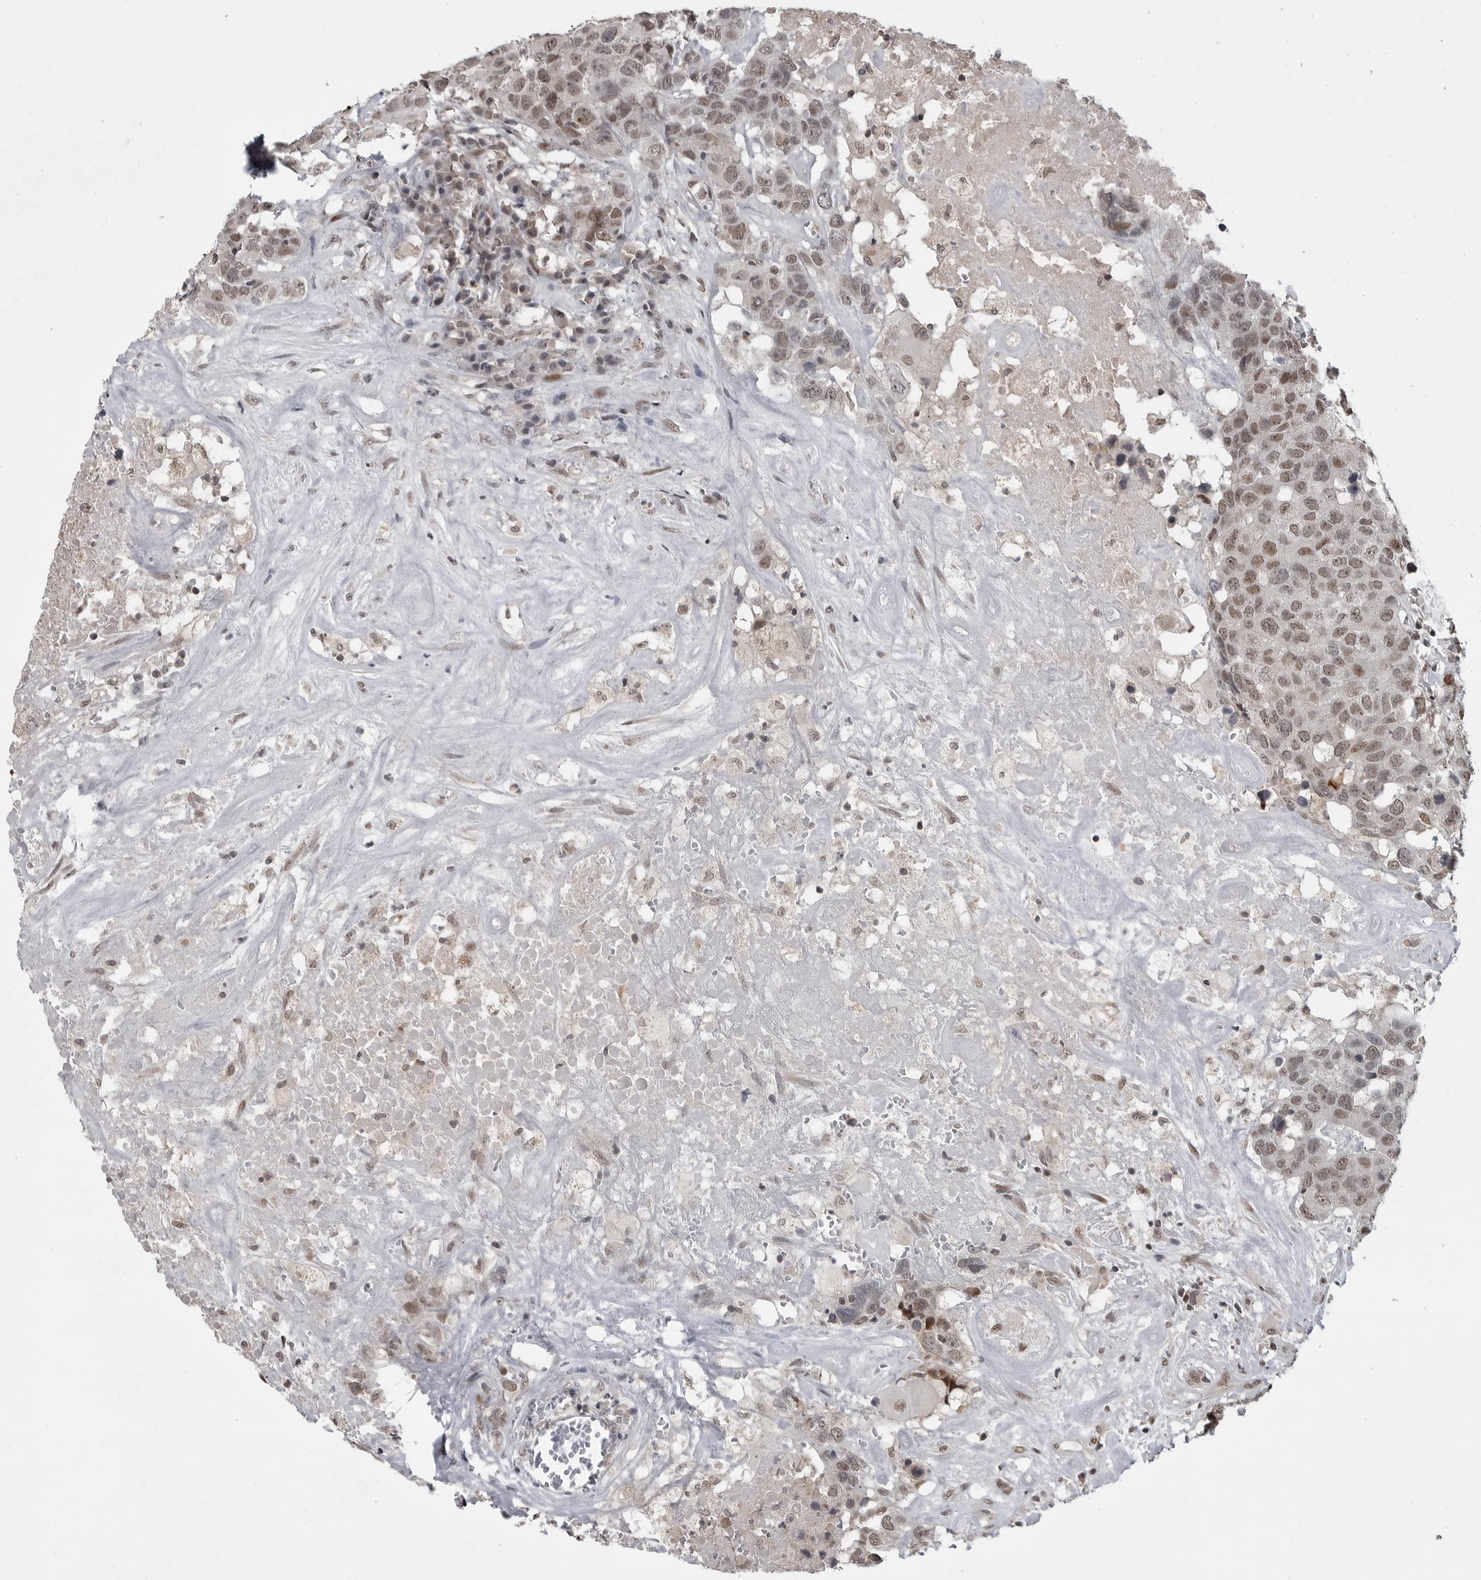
{"staining": {"intensity": "moderate", "quantity": ">75%", "location": "nuclear"}, "tissue": "head and neck cancer", "cell_type": "Tumor cells", "image_type": "cancer", "snomed": [{"axis": "morphology", "description": "Squamous cell carcinoma, NOS"}, {"axis": "topography", "description": "Head-Neck"}], "caption": "IHC of human squamous cell carcinoma (head and neck) exhibits medium levels of moderate nuclear staining in approximately >75% of tumor cells. (Brightfield microscopy of DAB IHC at high magnification).", "gene": "C8orf58", "patient": {"sex": "male", "age": 66}}